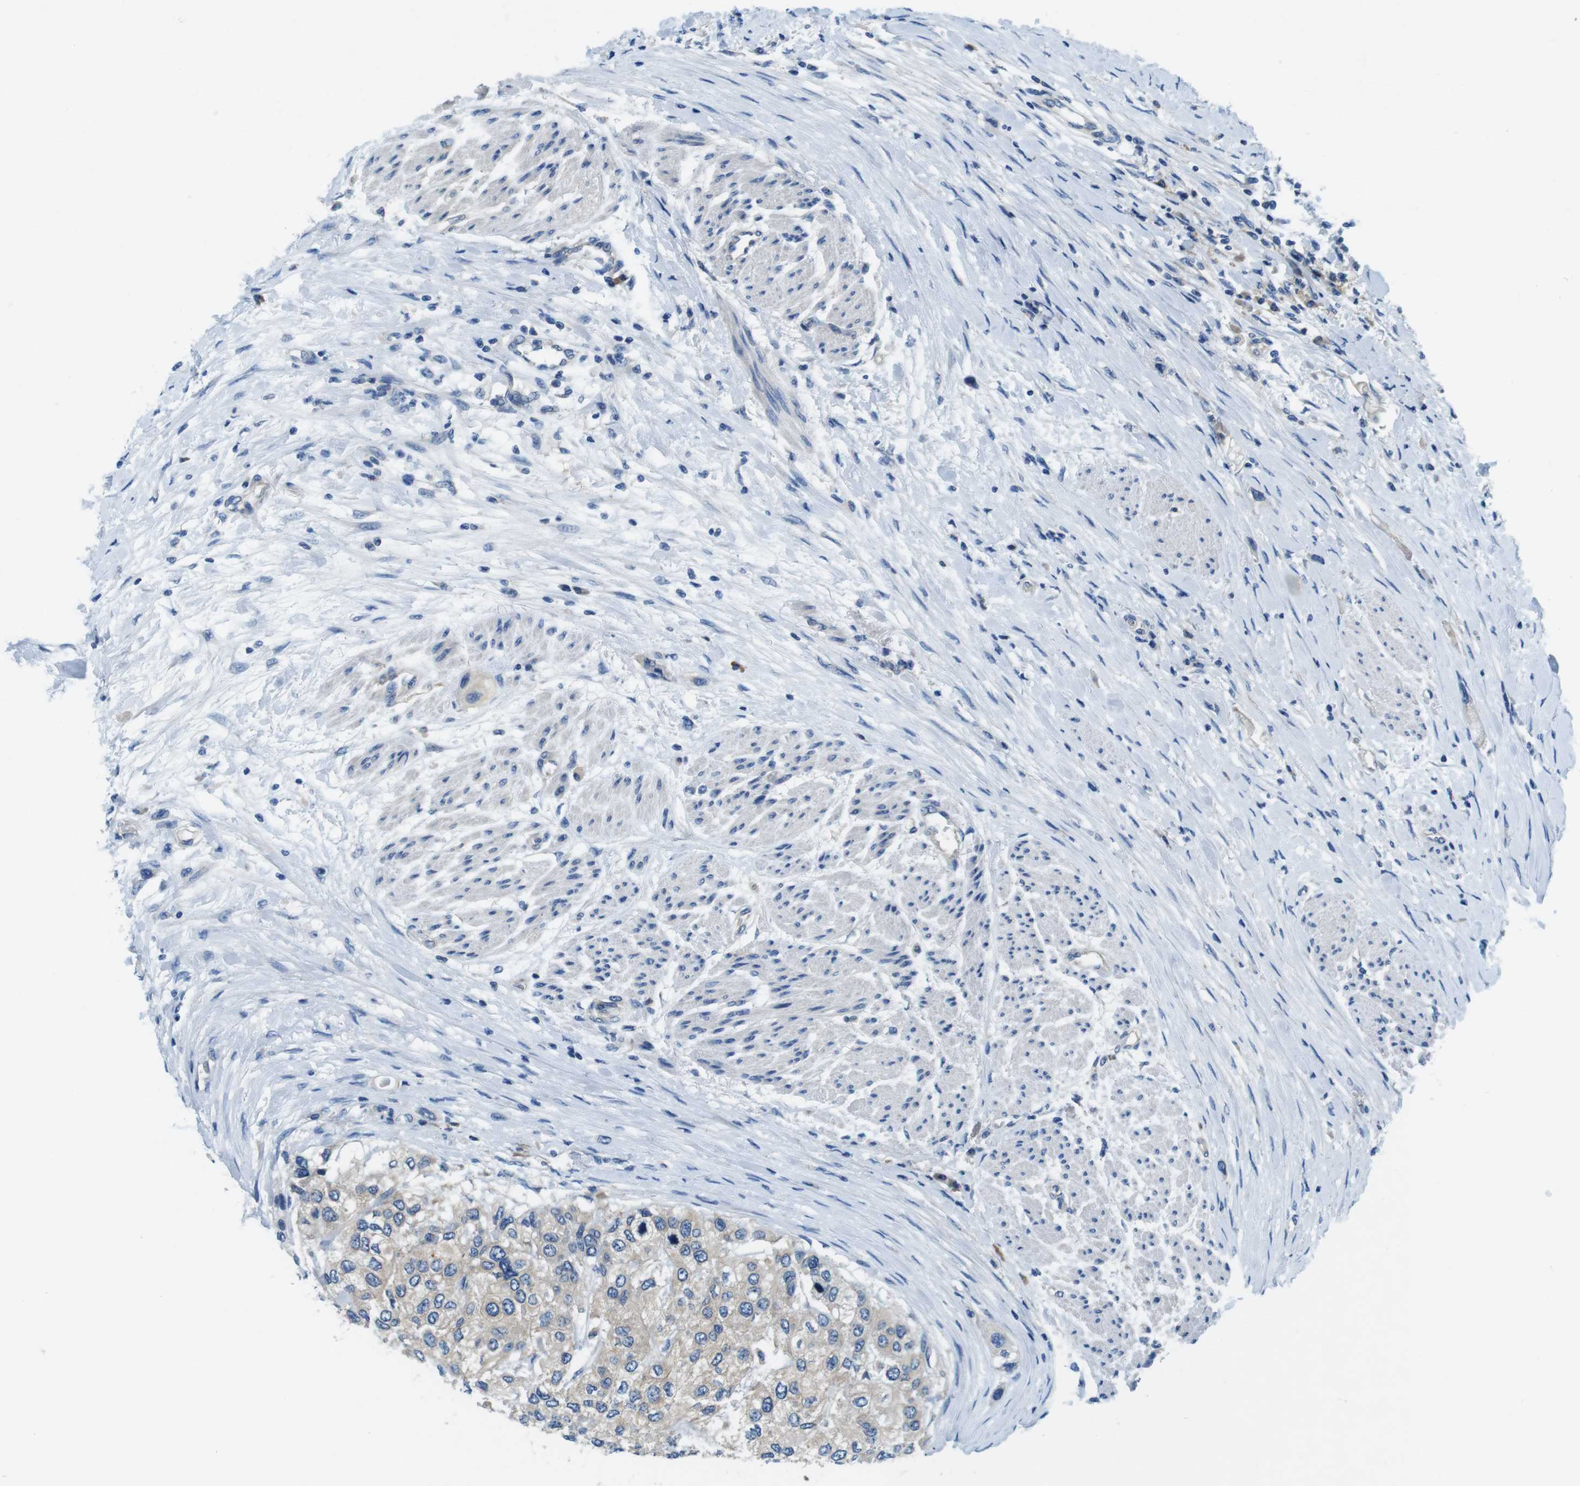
{"staining": {"intensity": "weak", "quantity": ">75%", "location": "cytoplasmic/membranous"}, "tissue": "urothelial cancer", "cell_type": "Tumor cells", "image_type": "cancer", "snomed": [{"axis": "morphology", "description": "Urothelial carcinoma, High grade"}, {"axis": "topography", "description": "Urinary bladder"}], "caption": "Immunohistochemical staining of high-grade urothelial carcinoma displays weak cytoplasmic/membranous protein positivity in approximately >75% of tumor cells.", "gene": "DENND4C", "patient": {"sex": "female", "age": 56}}